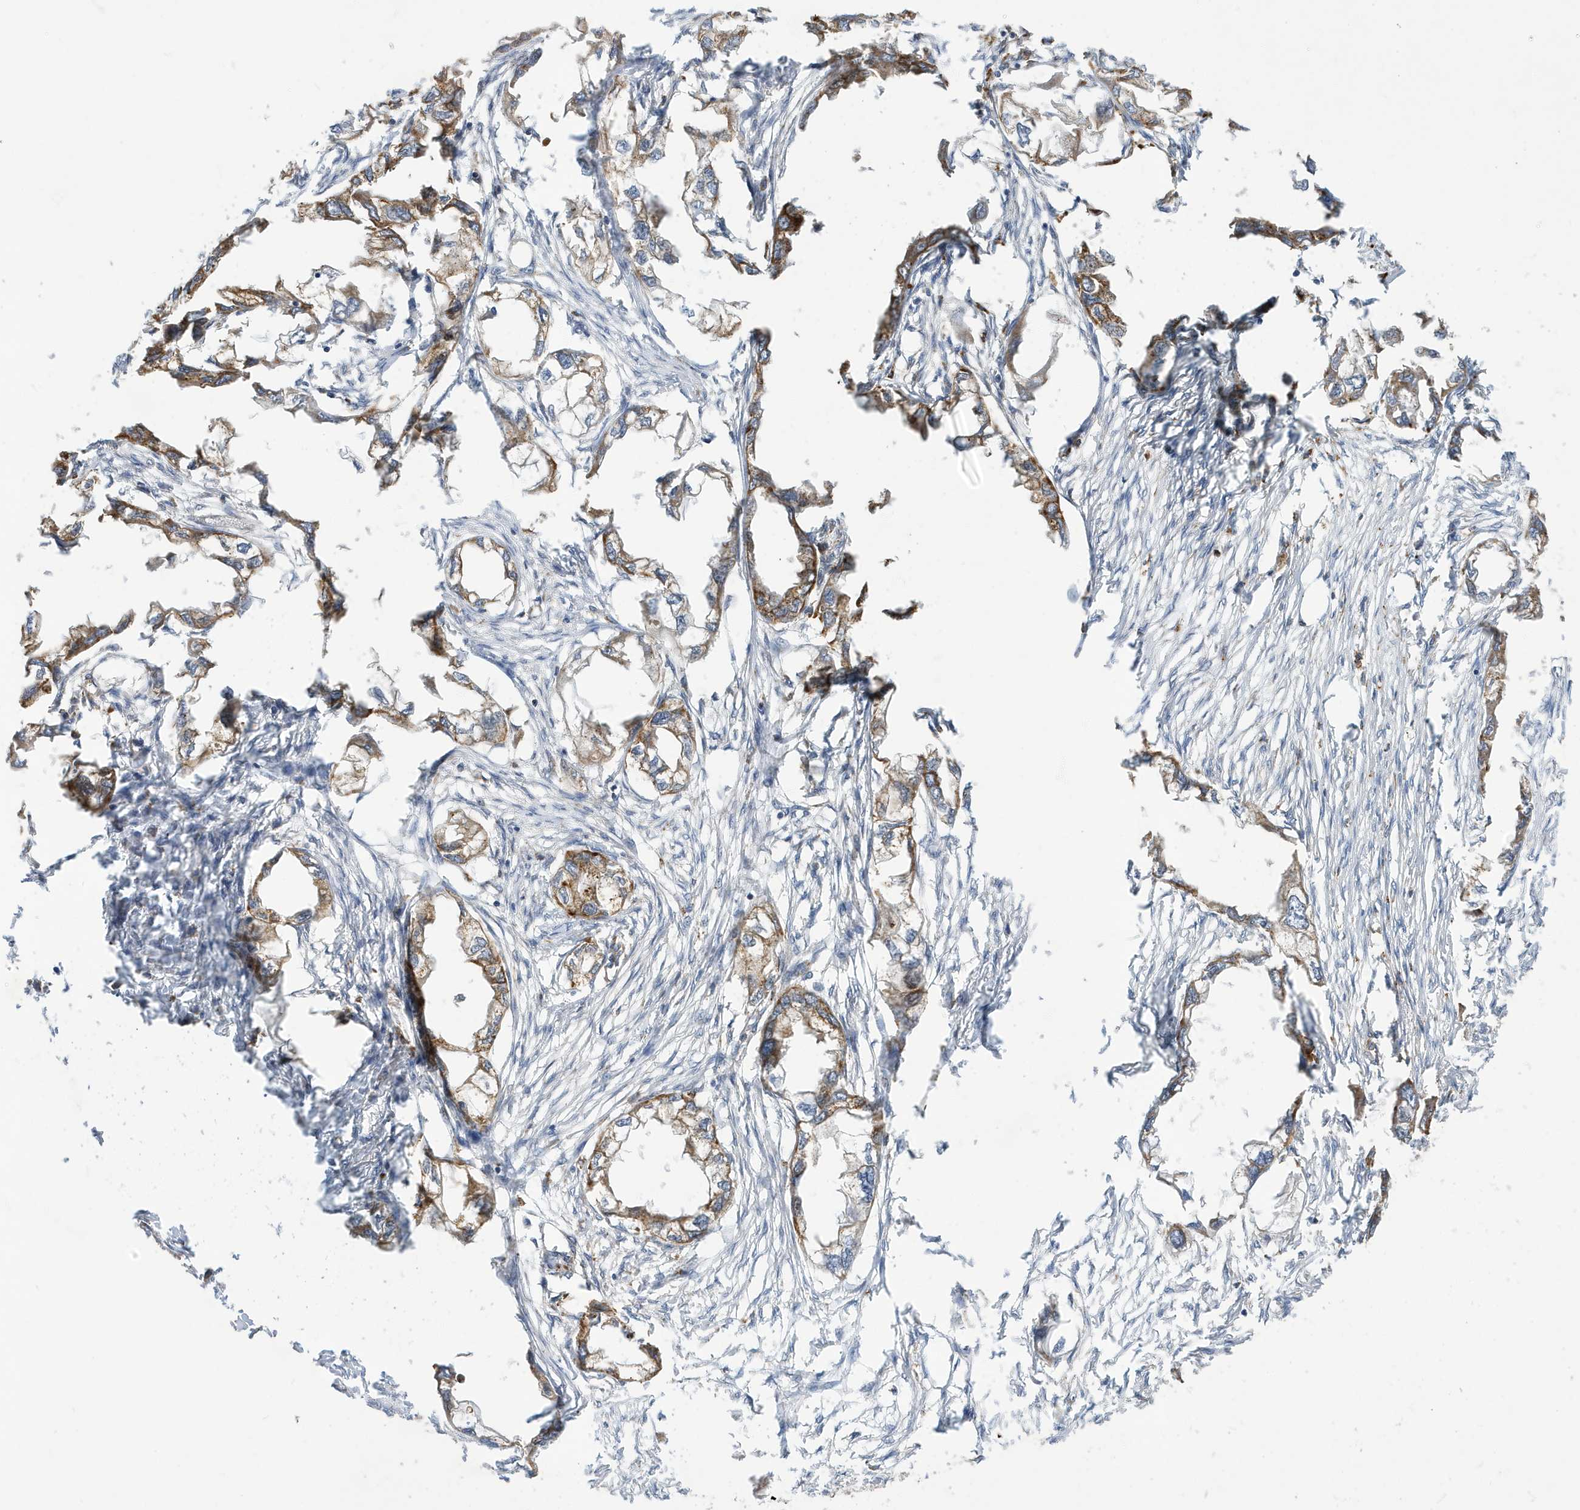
{"staining": {"intensity": "moderate", "quantity": "25%-75%", "location": "cytoplasmic/membranous"}, "tissue": "endometrial cancer", "cell_type": "Tumor cells", "image_type": "cancer", "snomed": [{"axis": "morphology", "description": "Adenocarcinoma, NOS"}, {"axis": "morphology", "description": "Adenocarcinoma, metastatic, NOS"}, {"axis": "topography", "description": "Adipose tissue"}, {"axis": "topography", "description": "Endometrium"}], "caption": "An image of human metastatic adenocarcinoma (endometrial) stained for a protein demonstrates moderate cytoplasmic/membranous brown staining in tumor cells. Using DAB (brown) and hematoxylin (blue) stains, captured at high magnification using brightfield microscopy.", "gene": "ZNF507", "patient": {"sex": "female", "age": 67}}